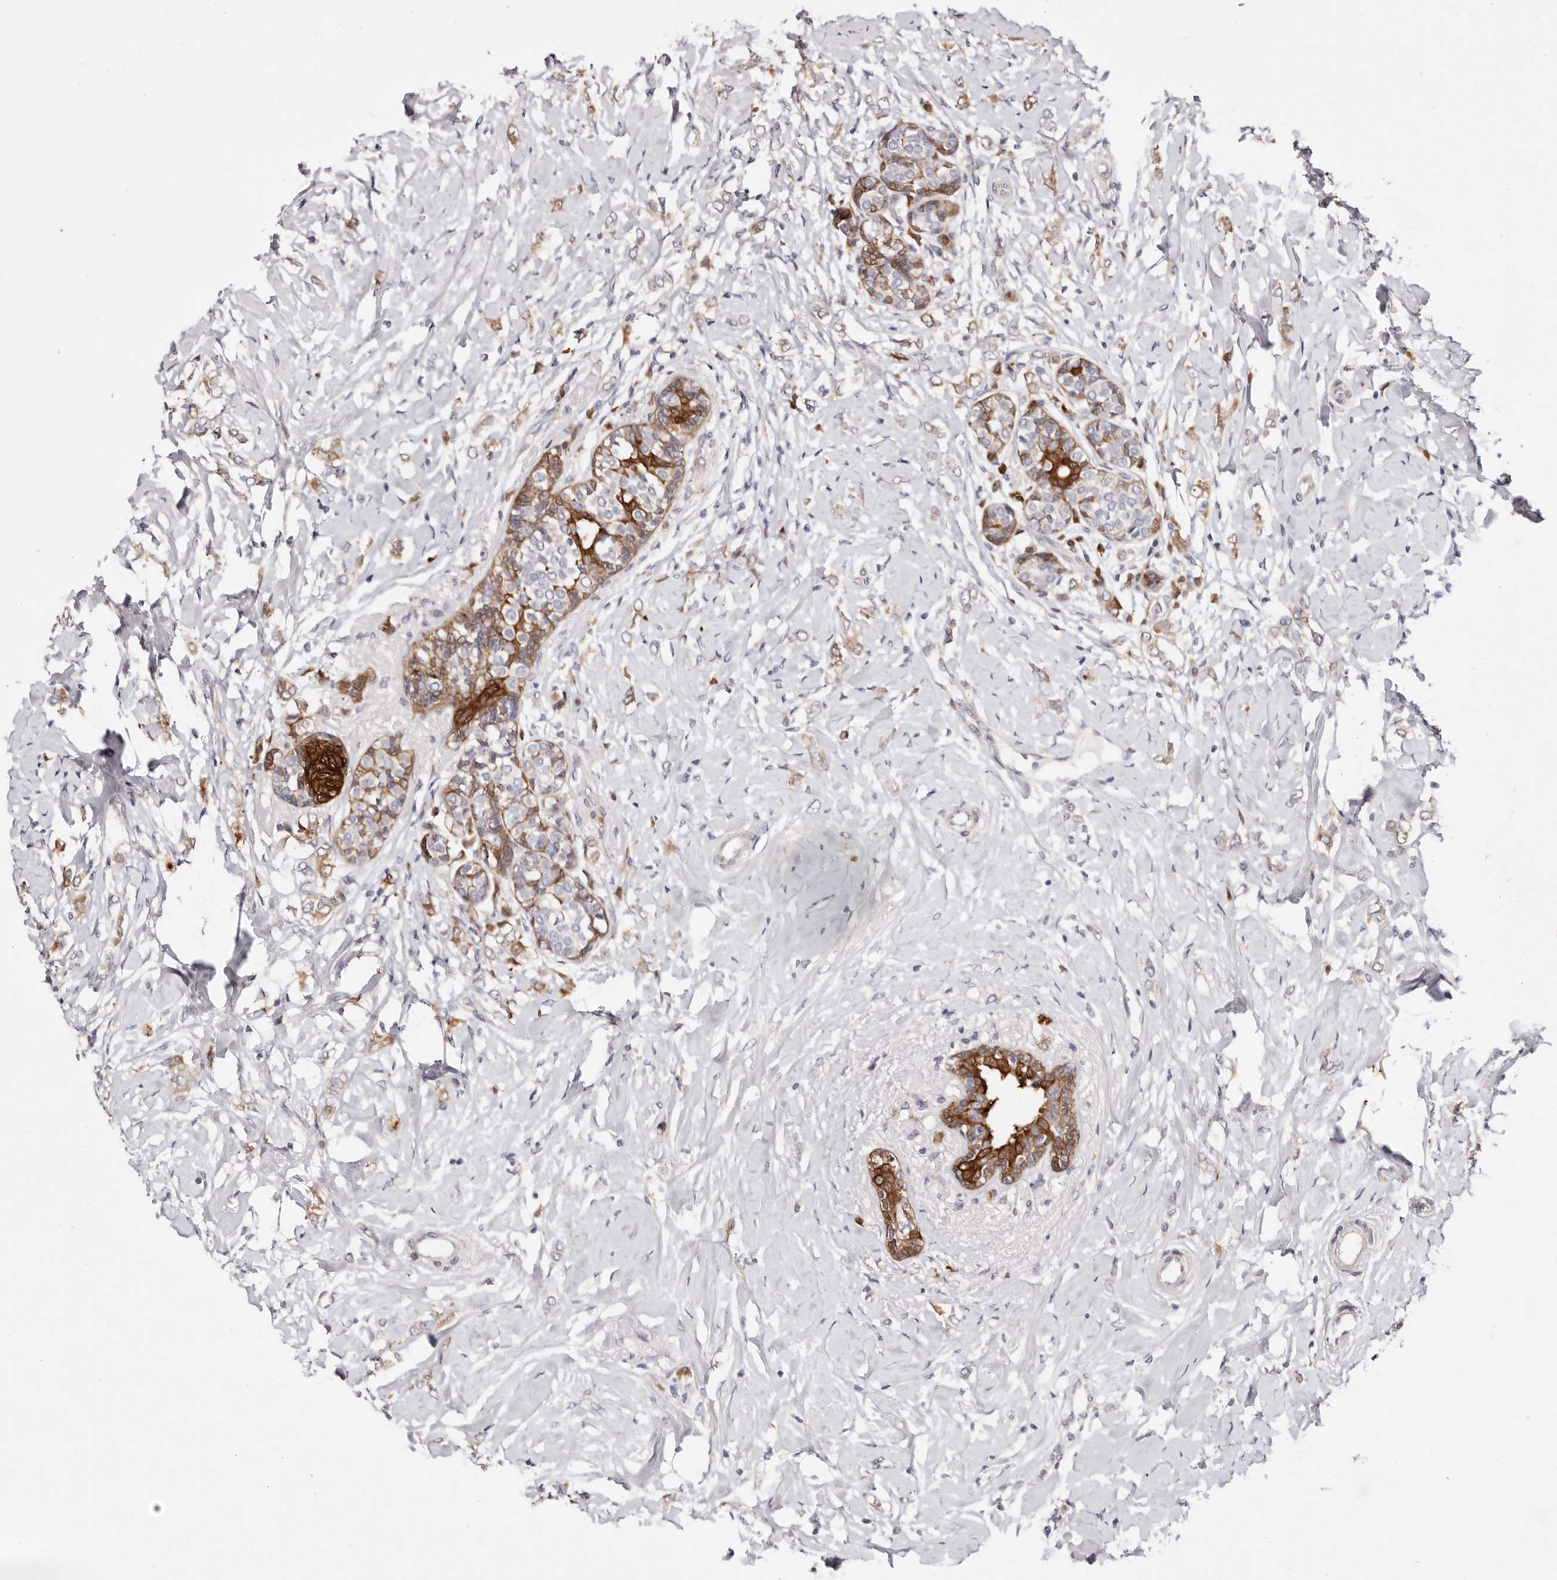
{"staining": {"intensity": "strong", "quantity": "<25%", "location": "cytoplasmic/membranous"}, "tissue": "breast cancer", "cell_type": "Tumor cells", "image_type": "cancer", "snomed": [{"axis": "morphology", "description": "Normal tissue, NOS"}, {"axis": "morphology", "description": "Lobular carcinoma"}, {"axis": "topography", "description": "Breast"}], "caption": "Strong cytoplasmic/membranous expression is seen in about <25% of tumor cells in breast cancer.", "gene": "GFOD1", "patient": {"sex": "female", "age": 47}}